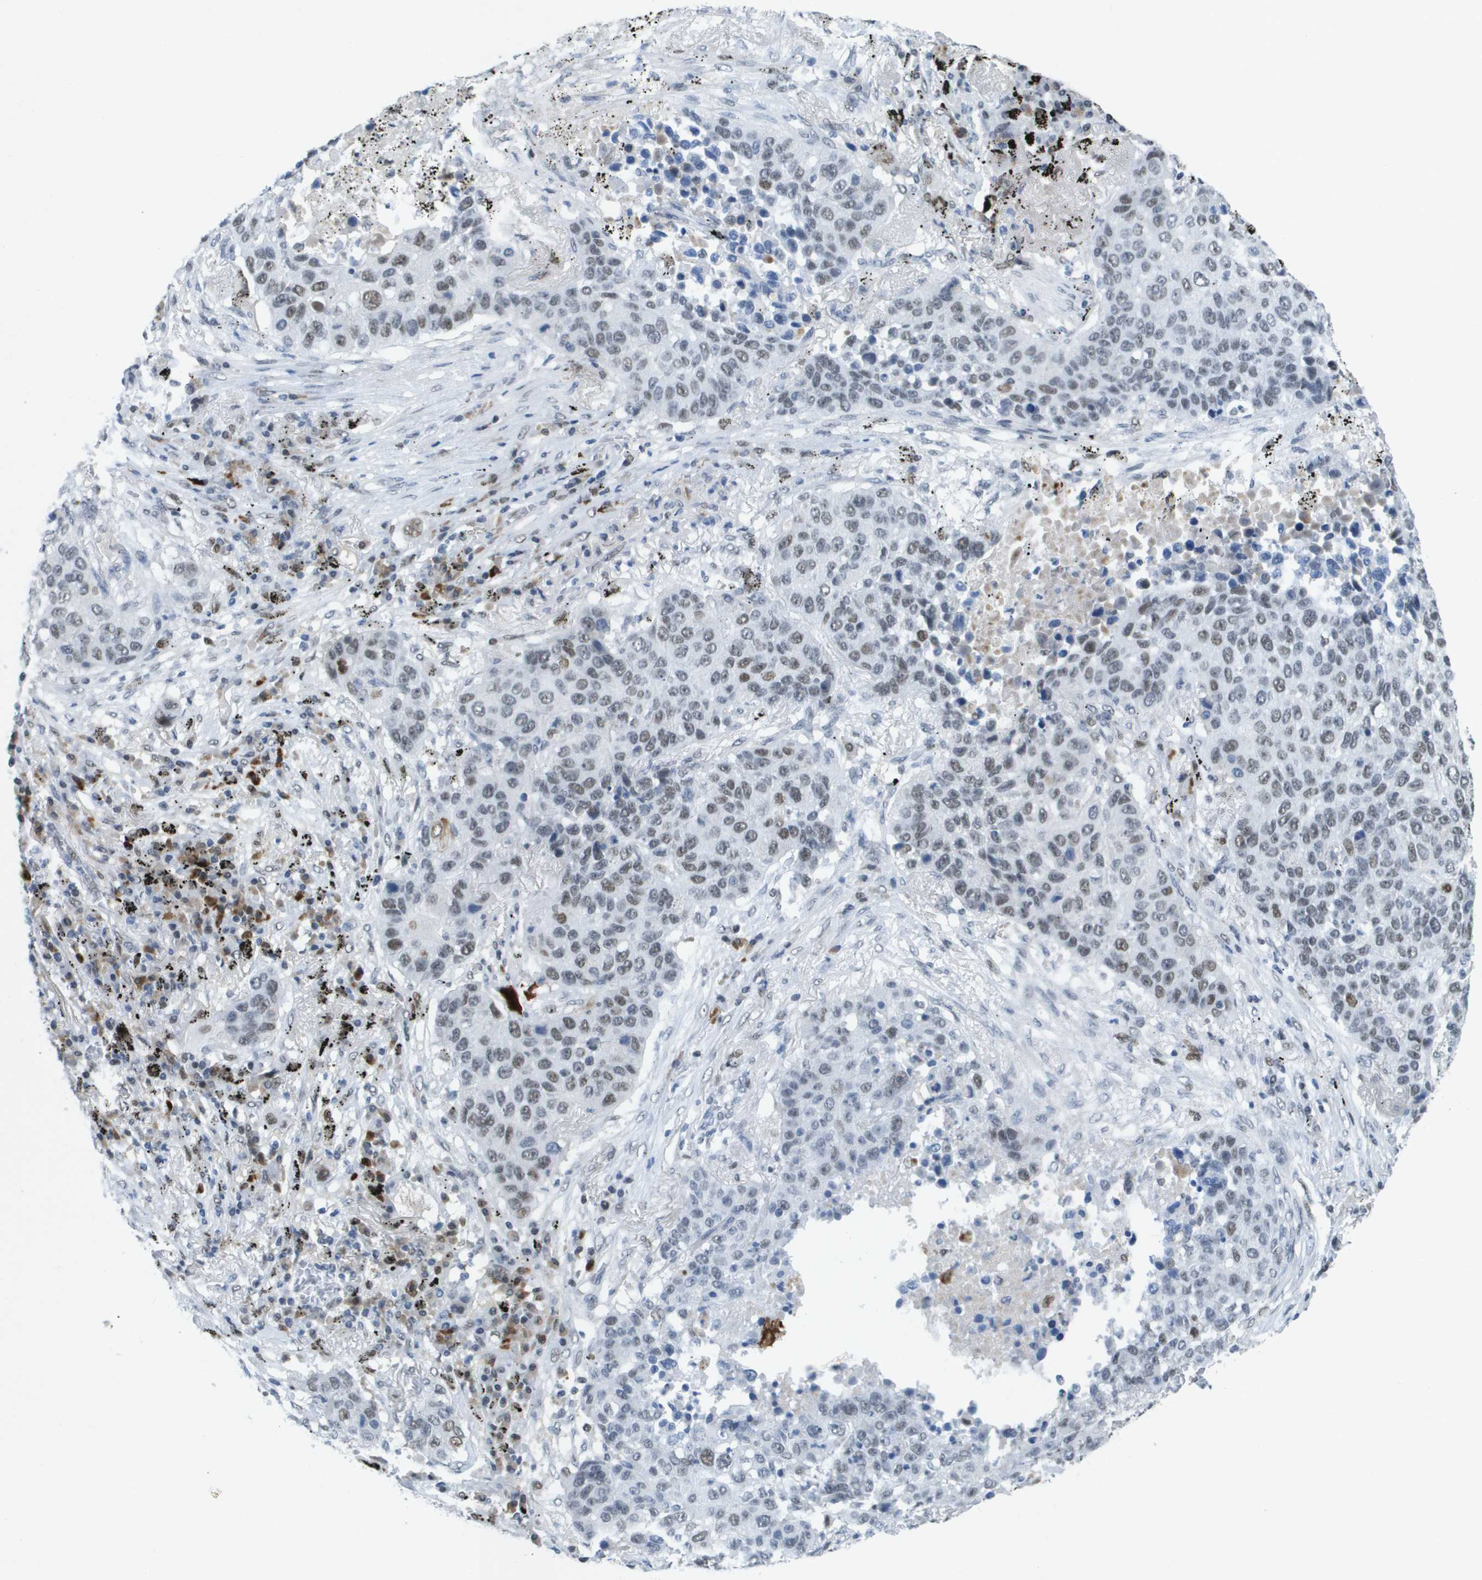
{"staining": {"intensity": "weak", "quantity": "25%-75%", "location": "nuclear"}, "tissue": "lung cancer", "cell_type": "Tumor cells", "image_type": "cancer", "snomed": [{"axis": "morphology", "description": "Squamous cell carcinoma, NOS"}, {"axis": "topography", "description": "Lung"}], "caption": "Brown immunohistochemical staining in lung cancer (squamous cell carcinoma) exhibits weak nuclear positivity in approximately 25%-75% of tumor cells. Using DAB (brown) and hematoxylin (blue) stains, captured at high magnification using brightfield microscopy.", "gene": "TP53RK", "patient": {"sex": "male", "age": 57}}